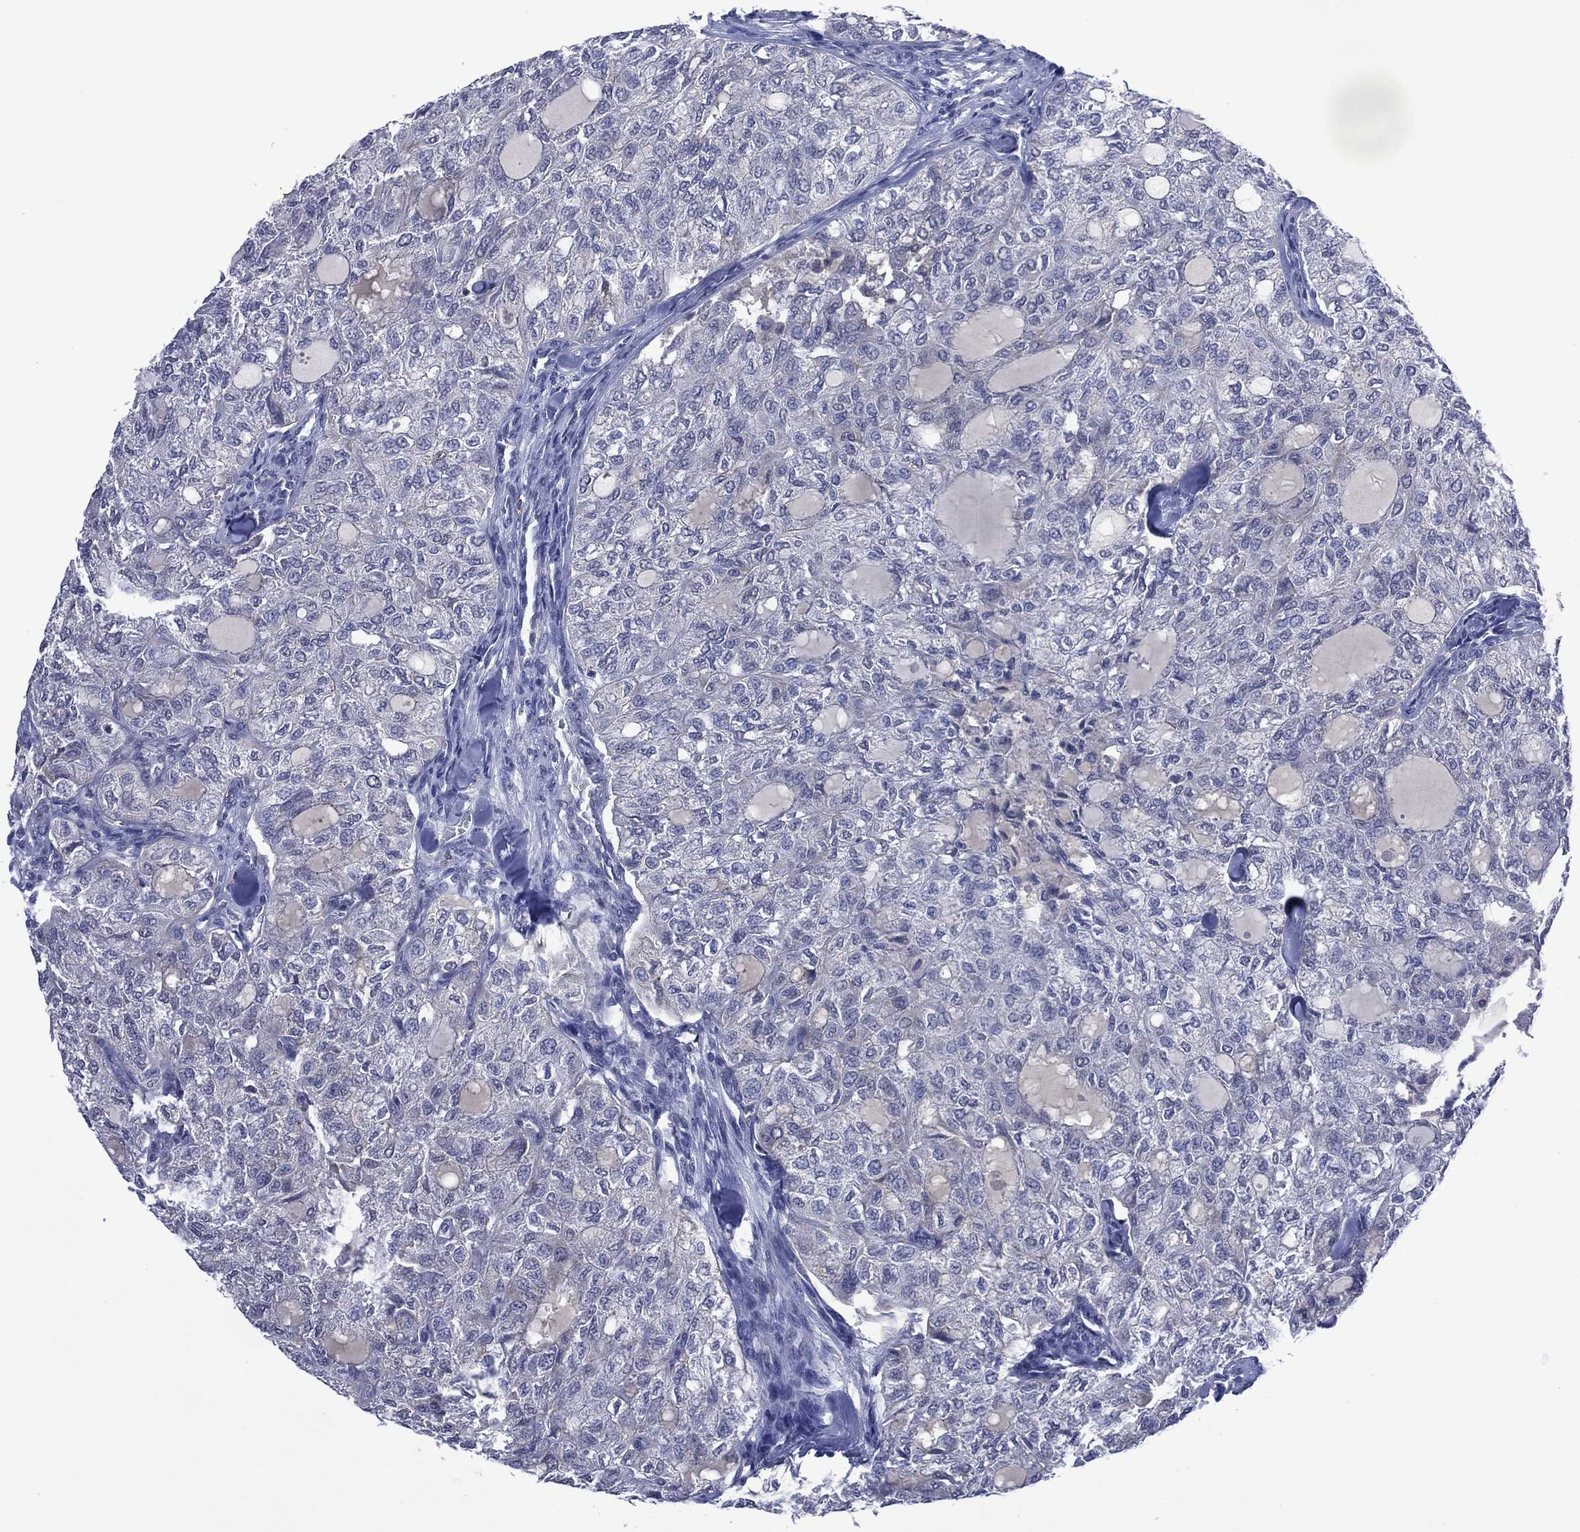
{"staining": {"intensity": "negative", "quantity": "none", "location": "none"}, "tissue": "thyroid cancer", "cell_type": "Tumor cells", "image_type": "cancer", "snomed": [{"axis": "morphology", "description": "Follicular adenoma carcinoma, NOS"}, {"axis": "topography", "description": "Thyroid gland"}], "caption": "Immunohistochemistry of thyroid follicular adenoma carcinoma exhibits no positivity in tumor cells.", "gene": "ASB10", "patient": {"sex": "male", "age": 75}}